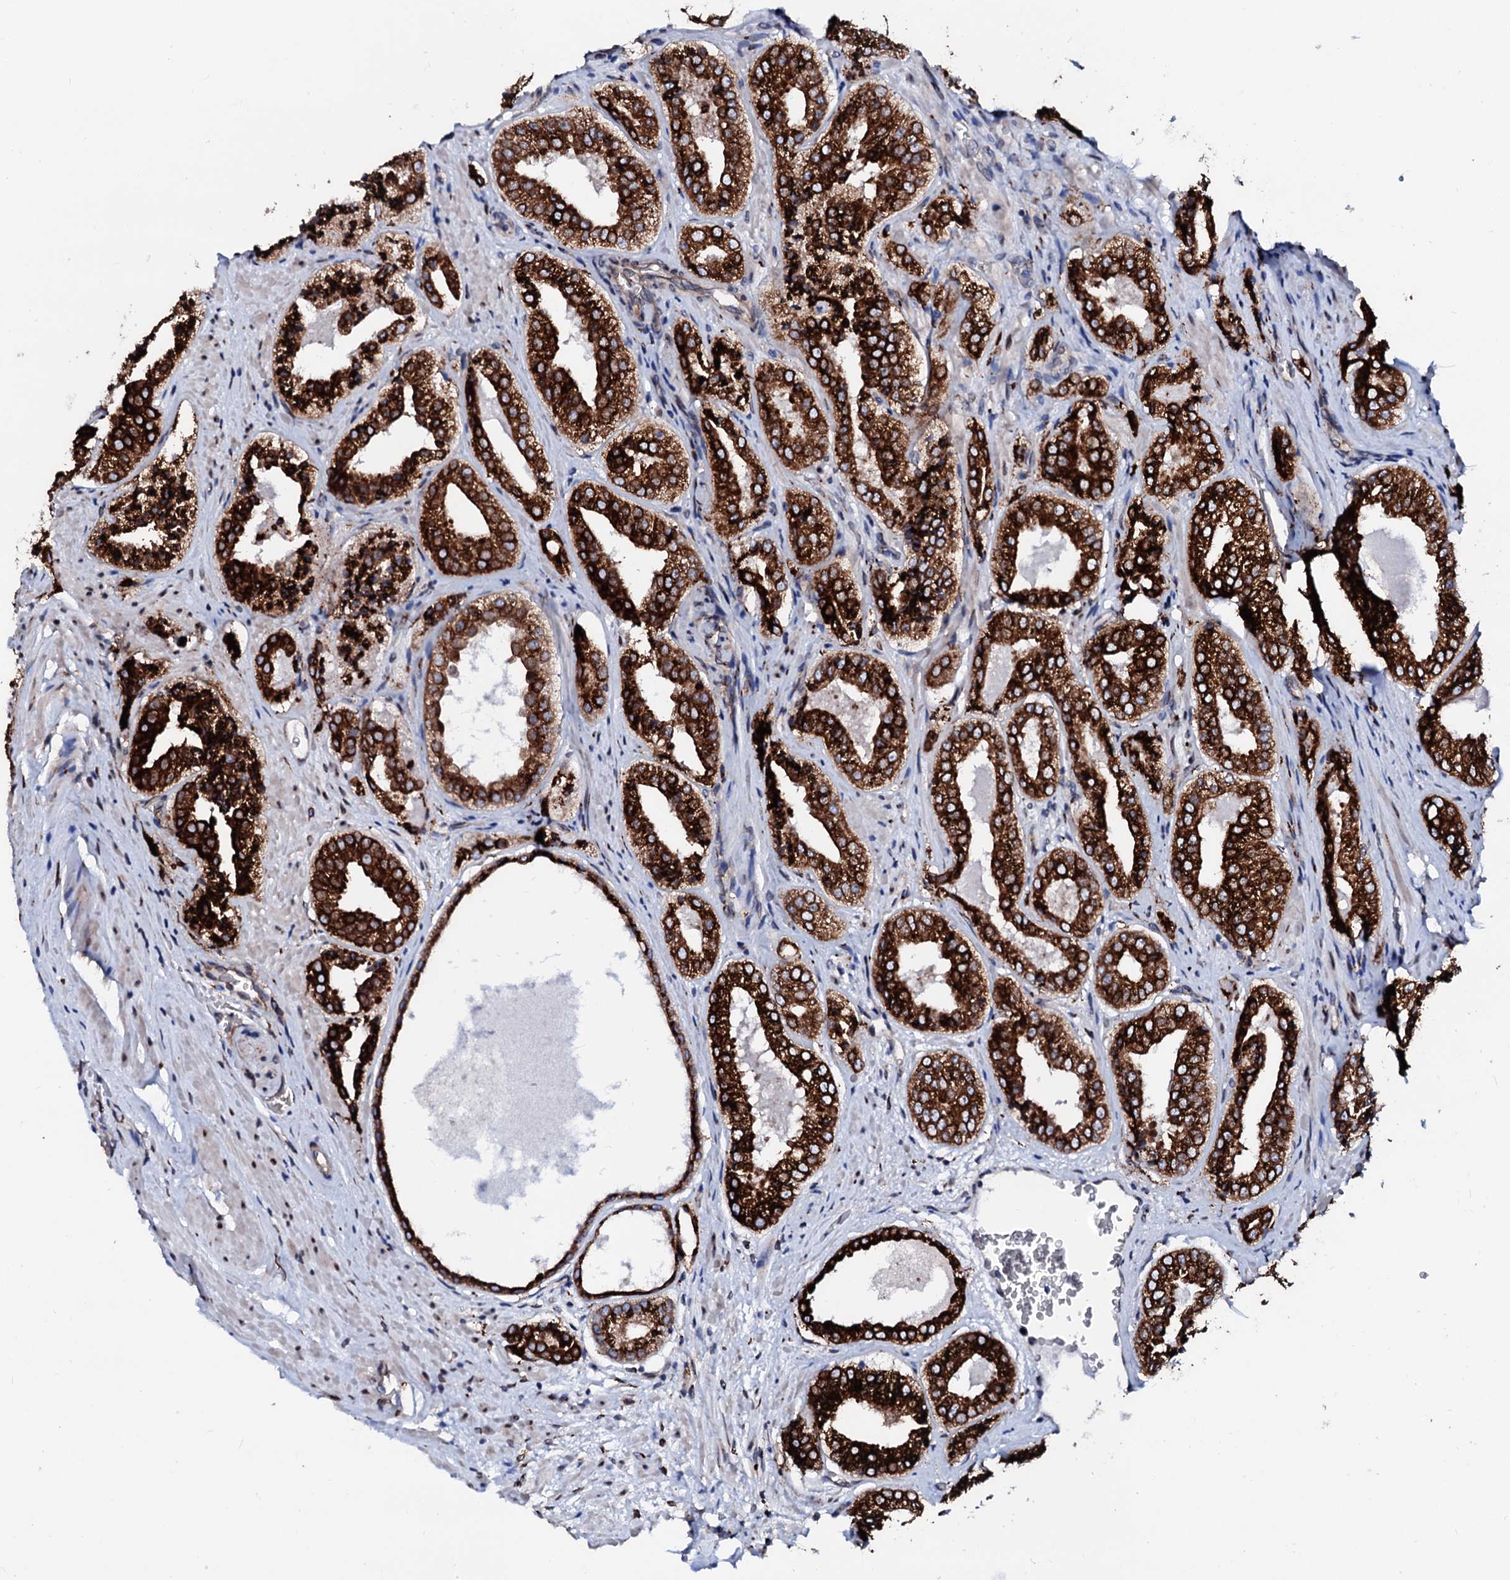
{"staining": {"intensity": "strong", "quantity": ">75%", "location": "cytoplasmic/membranous"}, "tissue": "prostate cancer", "cell_type": "Tumor cells", "image_type": "cancer", "snomed": [{"axis": "morphology", "description": "Adenocarcinoma, High grade"}, {"axis": "topography", "description": "Prostate"}], "caption": "High-power microscopy captured an immunohistochemistry (IHC) image of prostate cancer, revealing strong cytoplasmic/membranous expression in approximately >75% of tumor cells.", "gene": "TMCO3", "patient": {"sex": "male", "age": 71}}